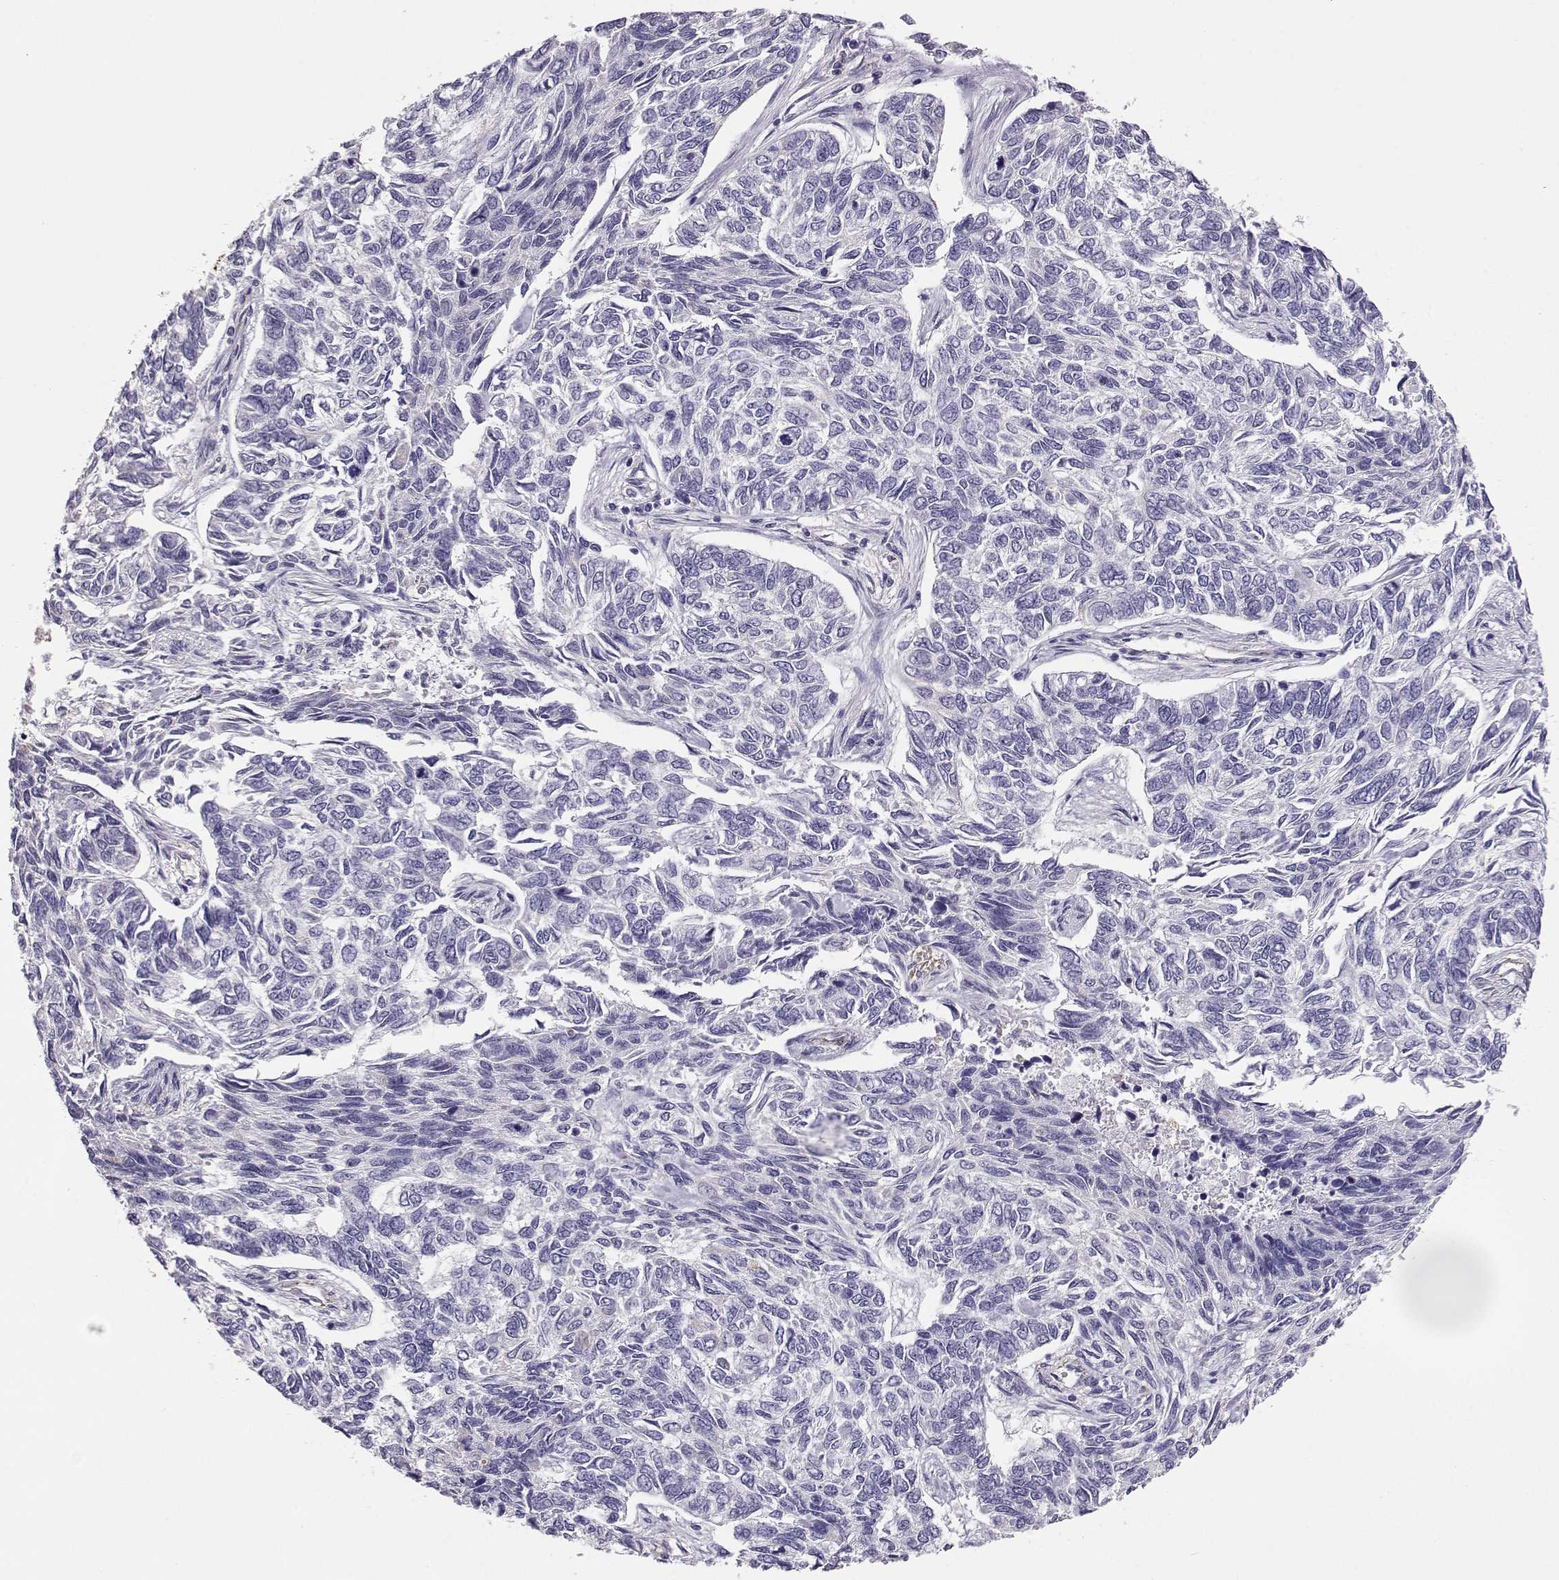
{"staining": {"intensity": "negative", "quantity": "none", "location": "none"}, "tissue": "skin cancer", "cell_type": "Tumor cells", "image_type": "cancer", "snomed": [{"axis": "morphology", "description": "Basal cell carcinoma"}, {"axis": "topography", "description": "Skin"}], "caption": "The photomicrograph displays no staining of tumor cells in skin cancer.", "gene": "ENDOU", "patient": {"sex": "female", "age": 65}}